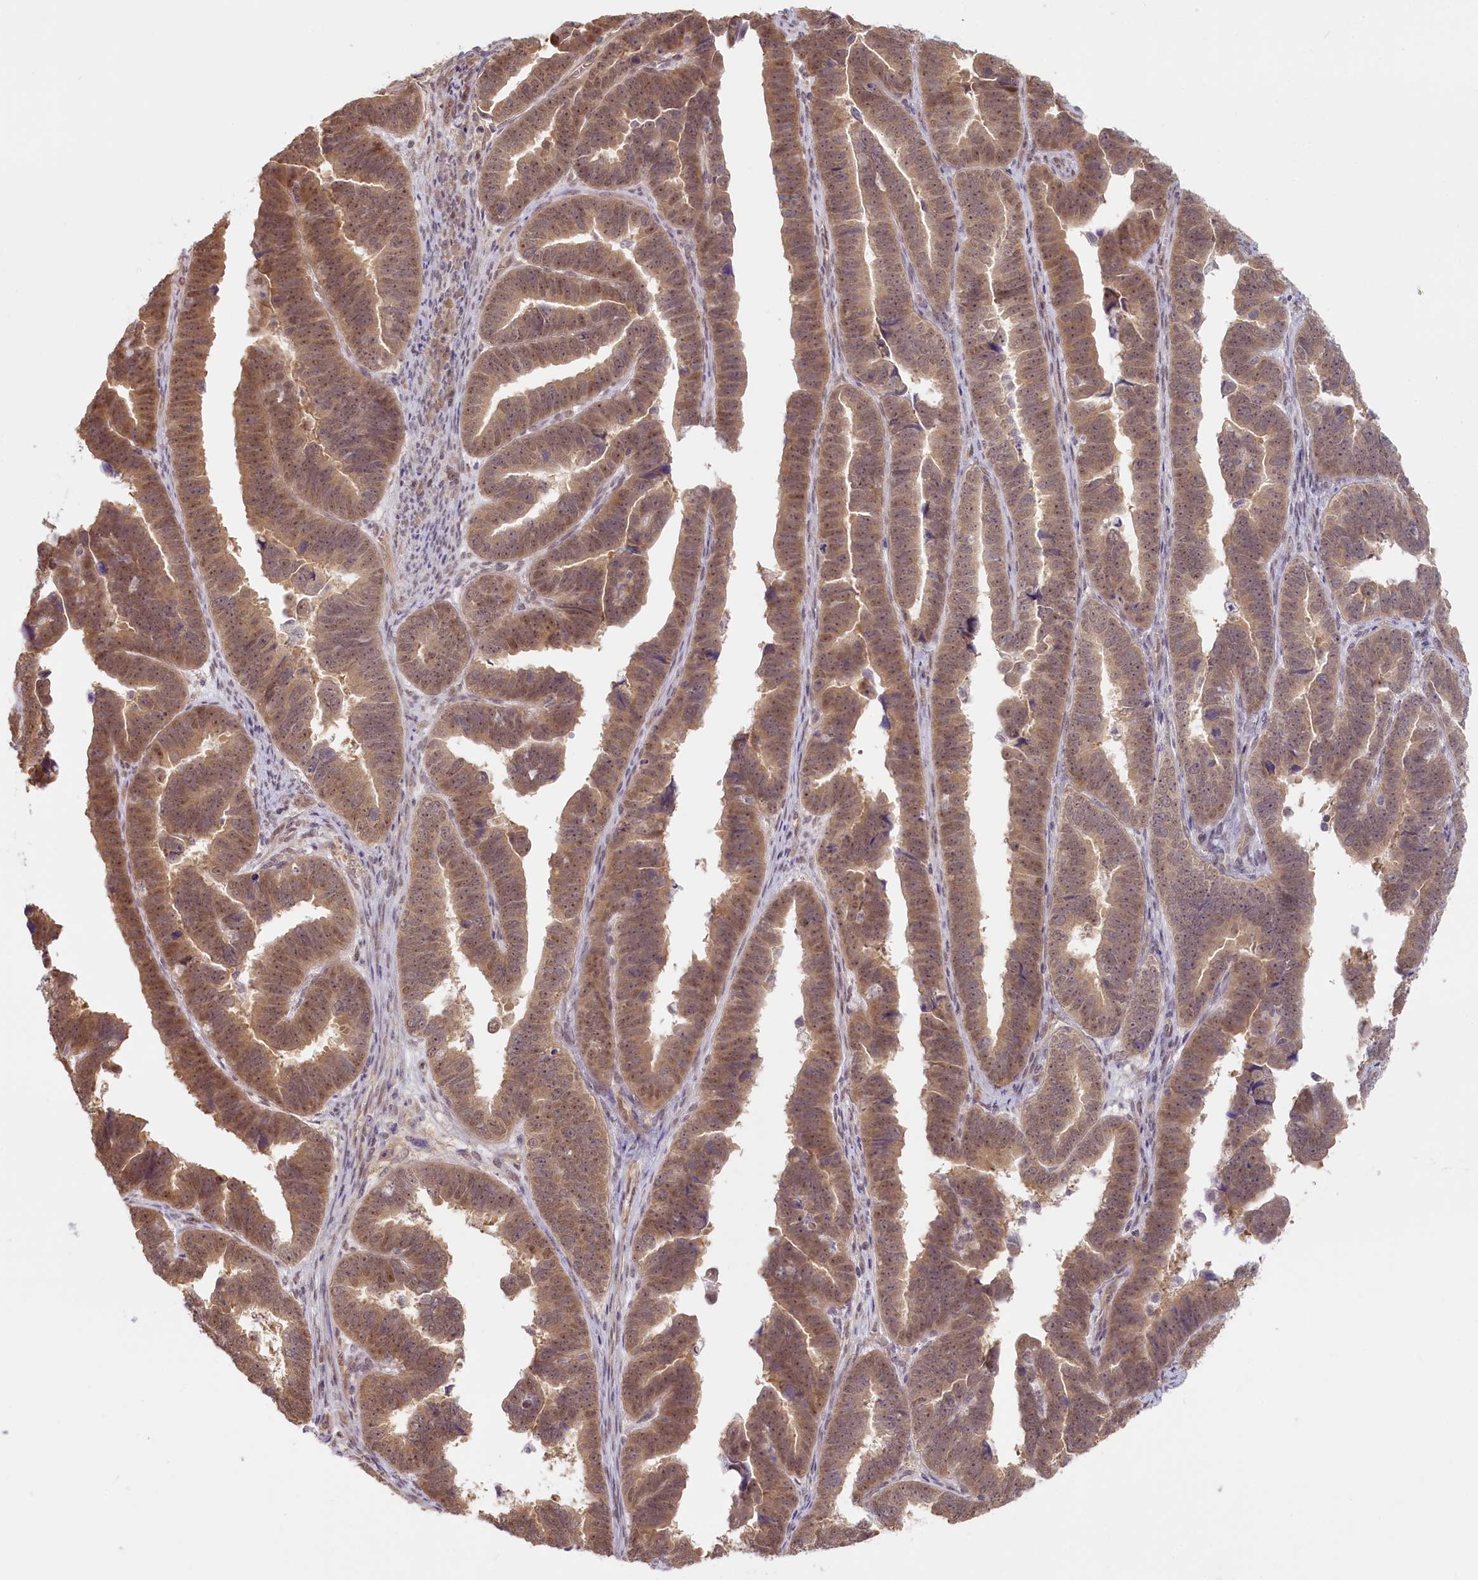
{"staining": {"intensity": "moderate", "quantity": ">75%", "location": "cytoplasmic/membranous,nuclear"}, "tissue": "endometrial cancer", "cell_type": "Tumor cells", "image_type": "cancer", "snomed": [{"axis": "morphology", "description": "Adenocarcinoma, NOS"}, {"axis": "topography", "description": "Endometrium"}], "caption": "A histopathology image of endometrial cancer (adenocarcinoma) stained for a protein shows moderate cytoplasmic/membranous and nuclear brown staining in tumor cells.", "gene": "C19orf44", "patient": {"sex": "female", "age": 75}}